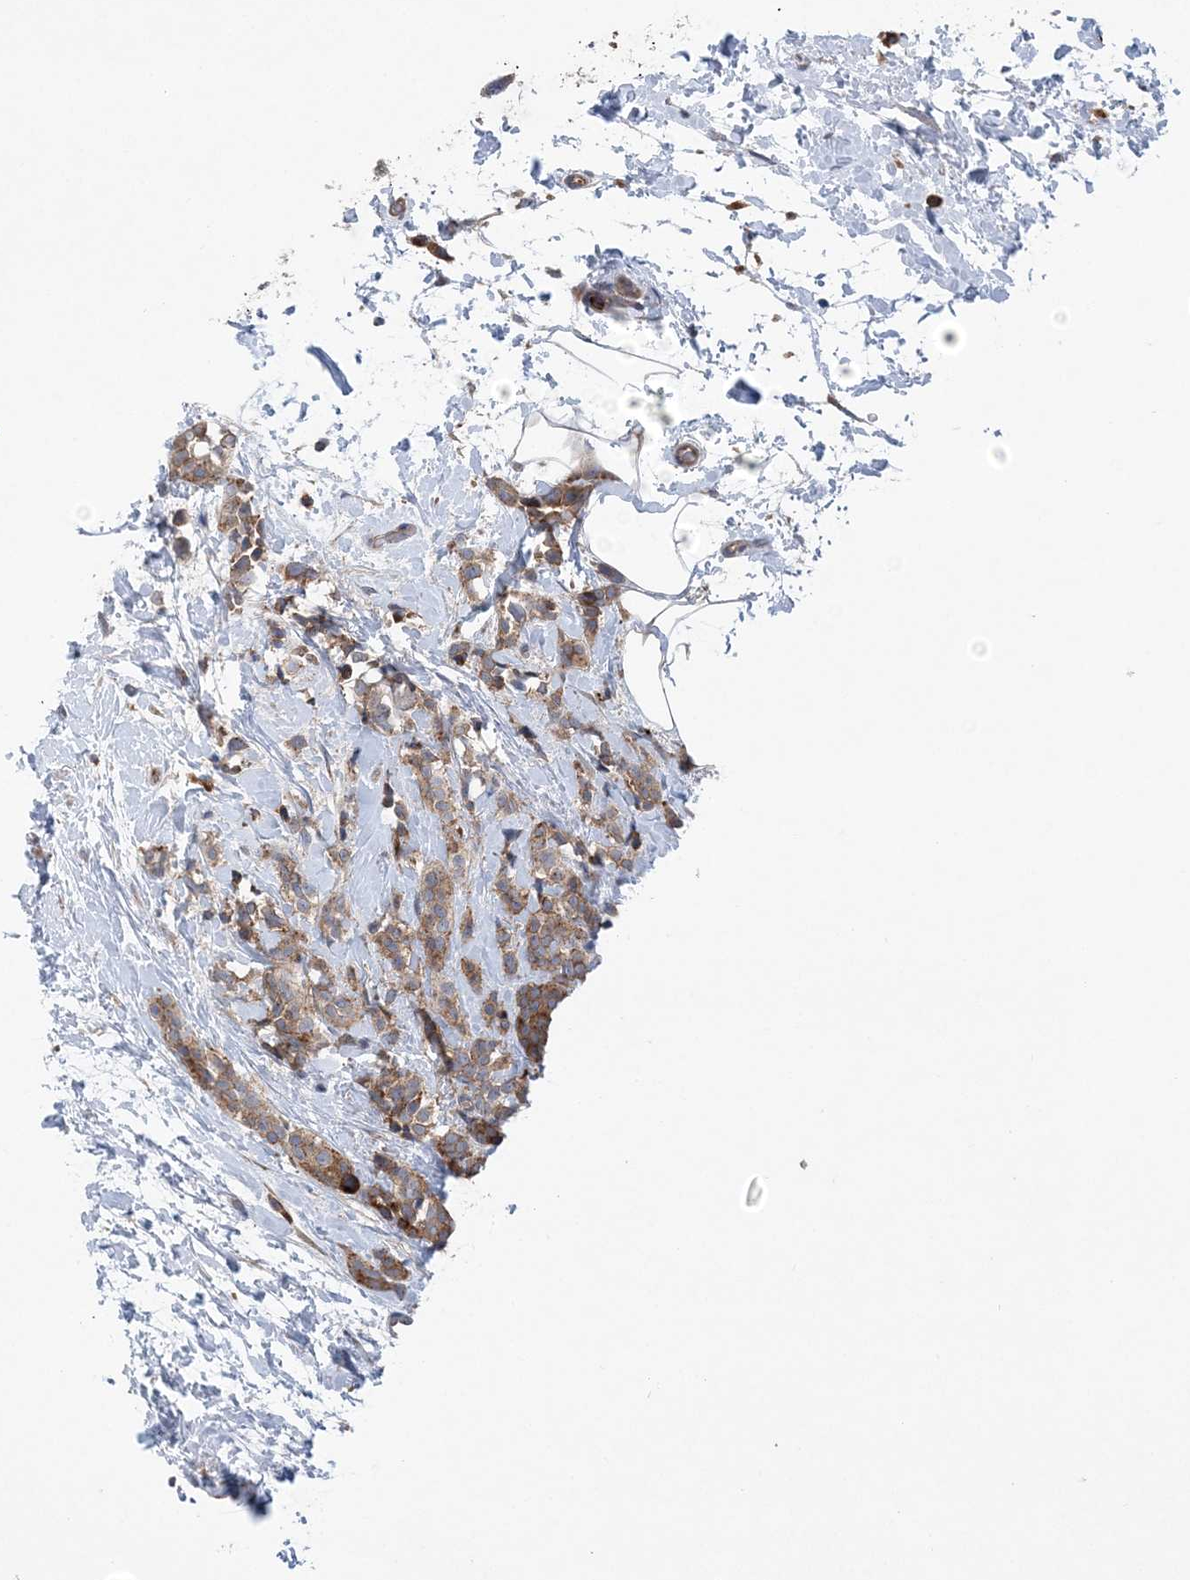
{"staining": {"intensity": "moderate", "quantity": ">75%", "location": "cytoplasmic/membranous"}, "tissue": "breast cancer", "cell_type": "Tumor cells", "image_type": "cancer", "snomed": [{"axis": "morphology", "description": "Lobular carcinoma, in situ"}, {"axis": "morphology", "description": "Lobular carcinoma"}, {"axis": "topography", "description": "Breast"}], "caption": "Protein analysis of breast cancer (lobular carcinoma) tissue exhibits moderate cytoplasmic/membranous staining in about >75% of tumor cells.", "gene": "PTTG1IP", "patient": {"sex": "female", "age": 41}}